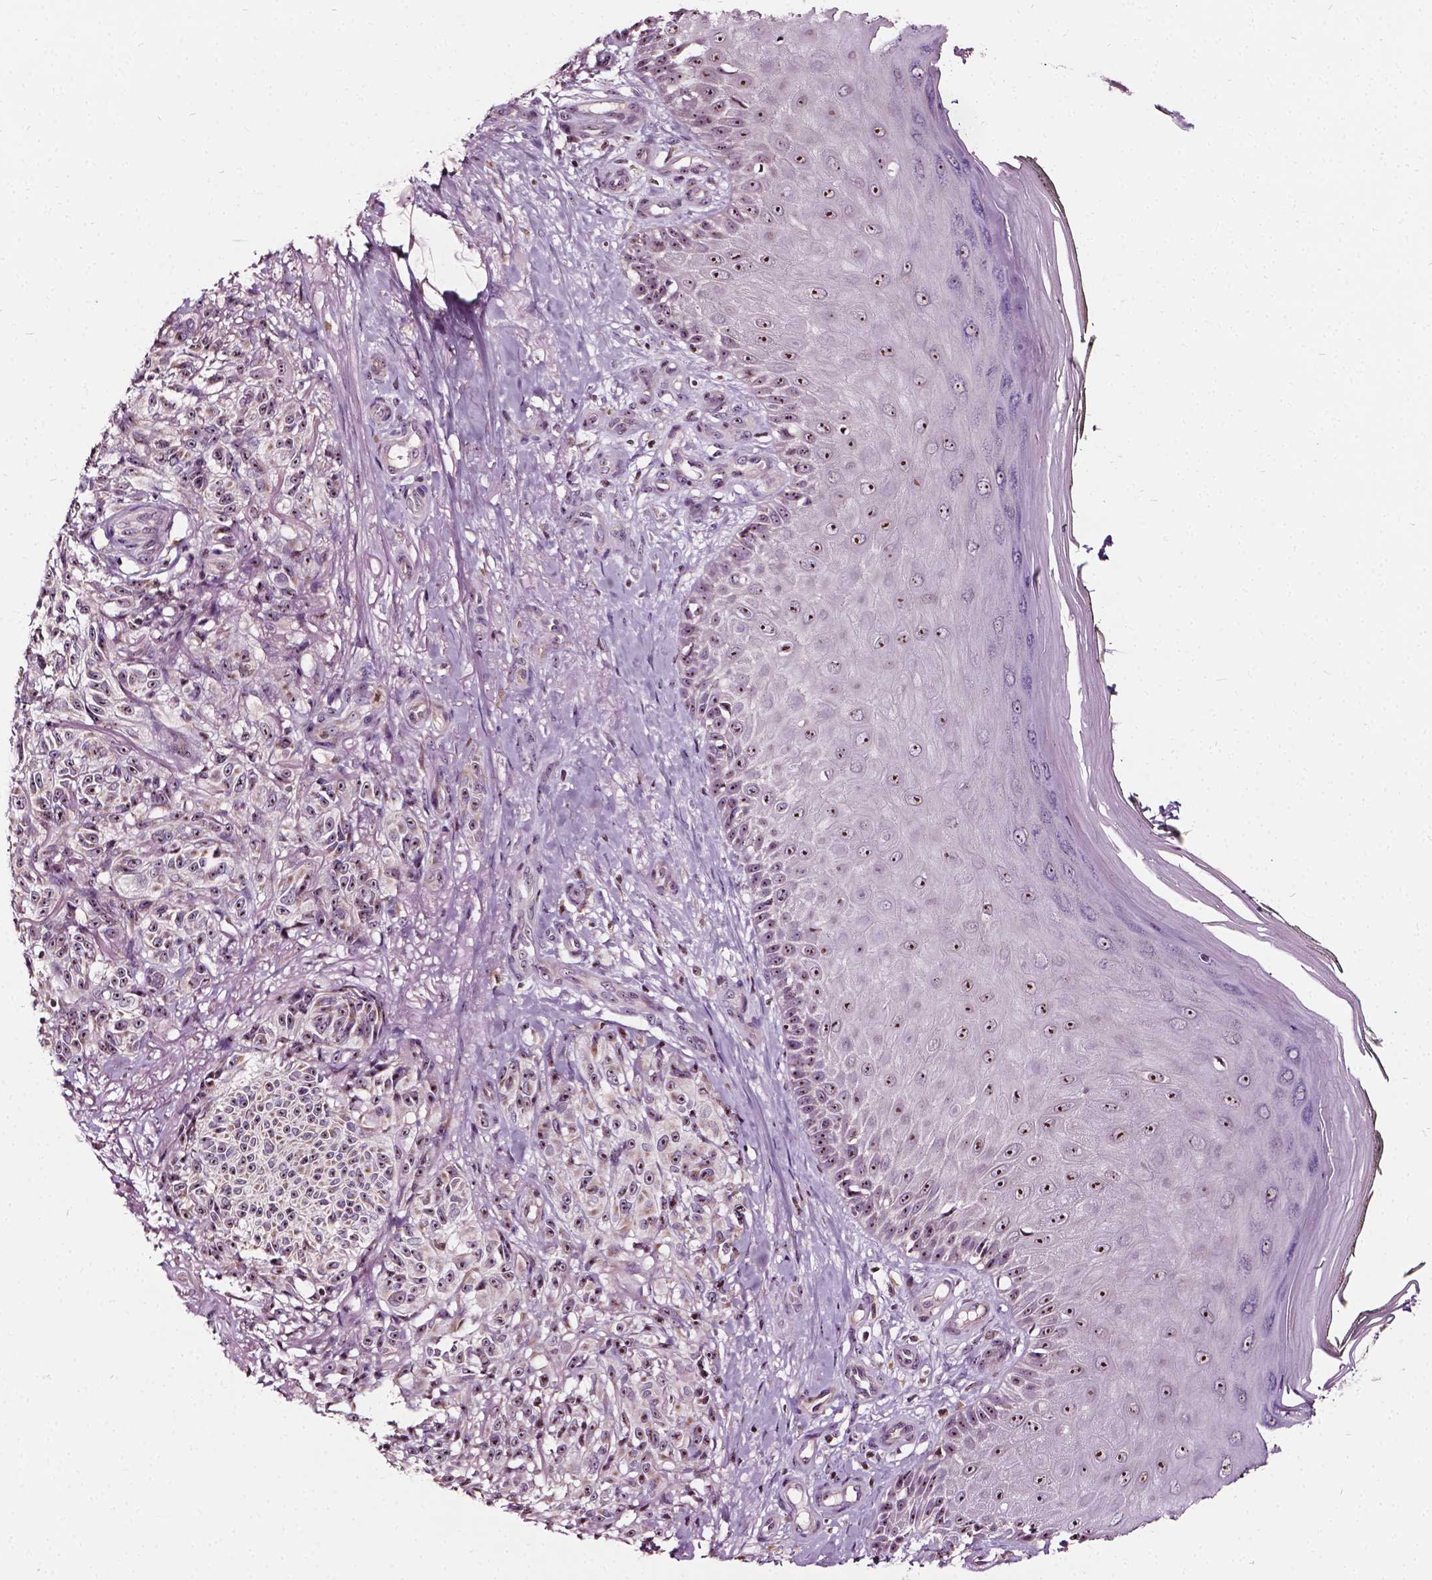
{"staining": {"intensity": "moderate", "quantity": ">75%", "location": "nuclear"}, "tissue": "melanoma", "cell_type": "Tumor cells", "image_type": "cancer", "snomed": [{"axis": "morphology", "description": "Malignant melanoma, NOS"}, {"axis": "topography", "description": "Skin"}], "caption": "Human melanoma stained for a protein (brown) exhibits moderate nuclear positive positivity in about >75% of tumor cells.", "gene": "ODF3L2", "patient": {"sex": "female", "age": 85}}